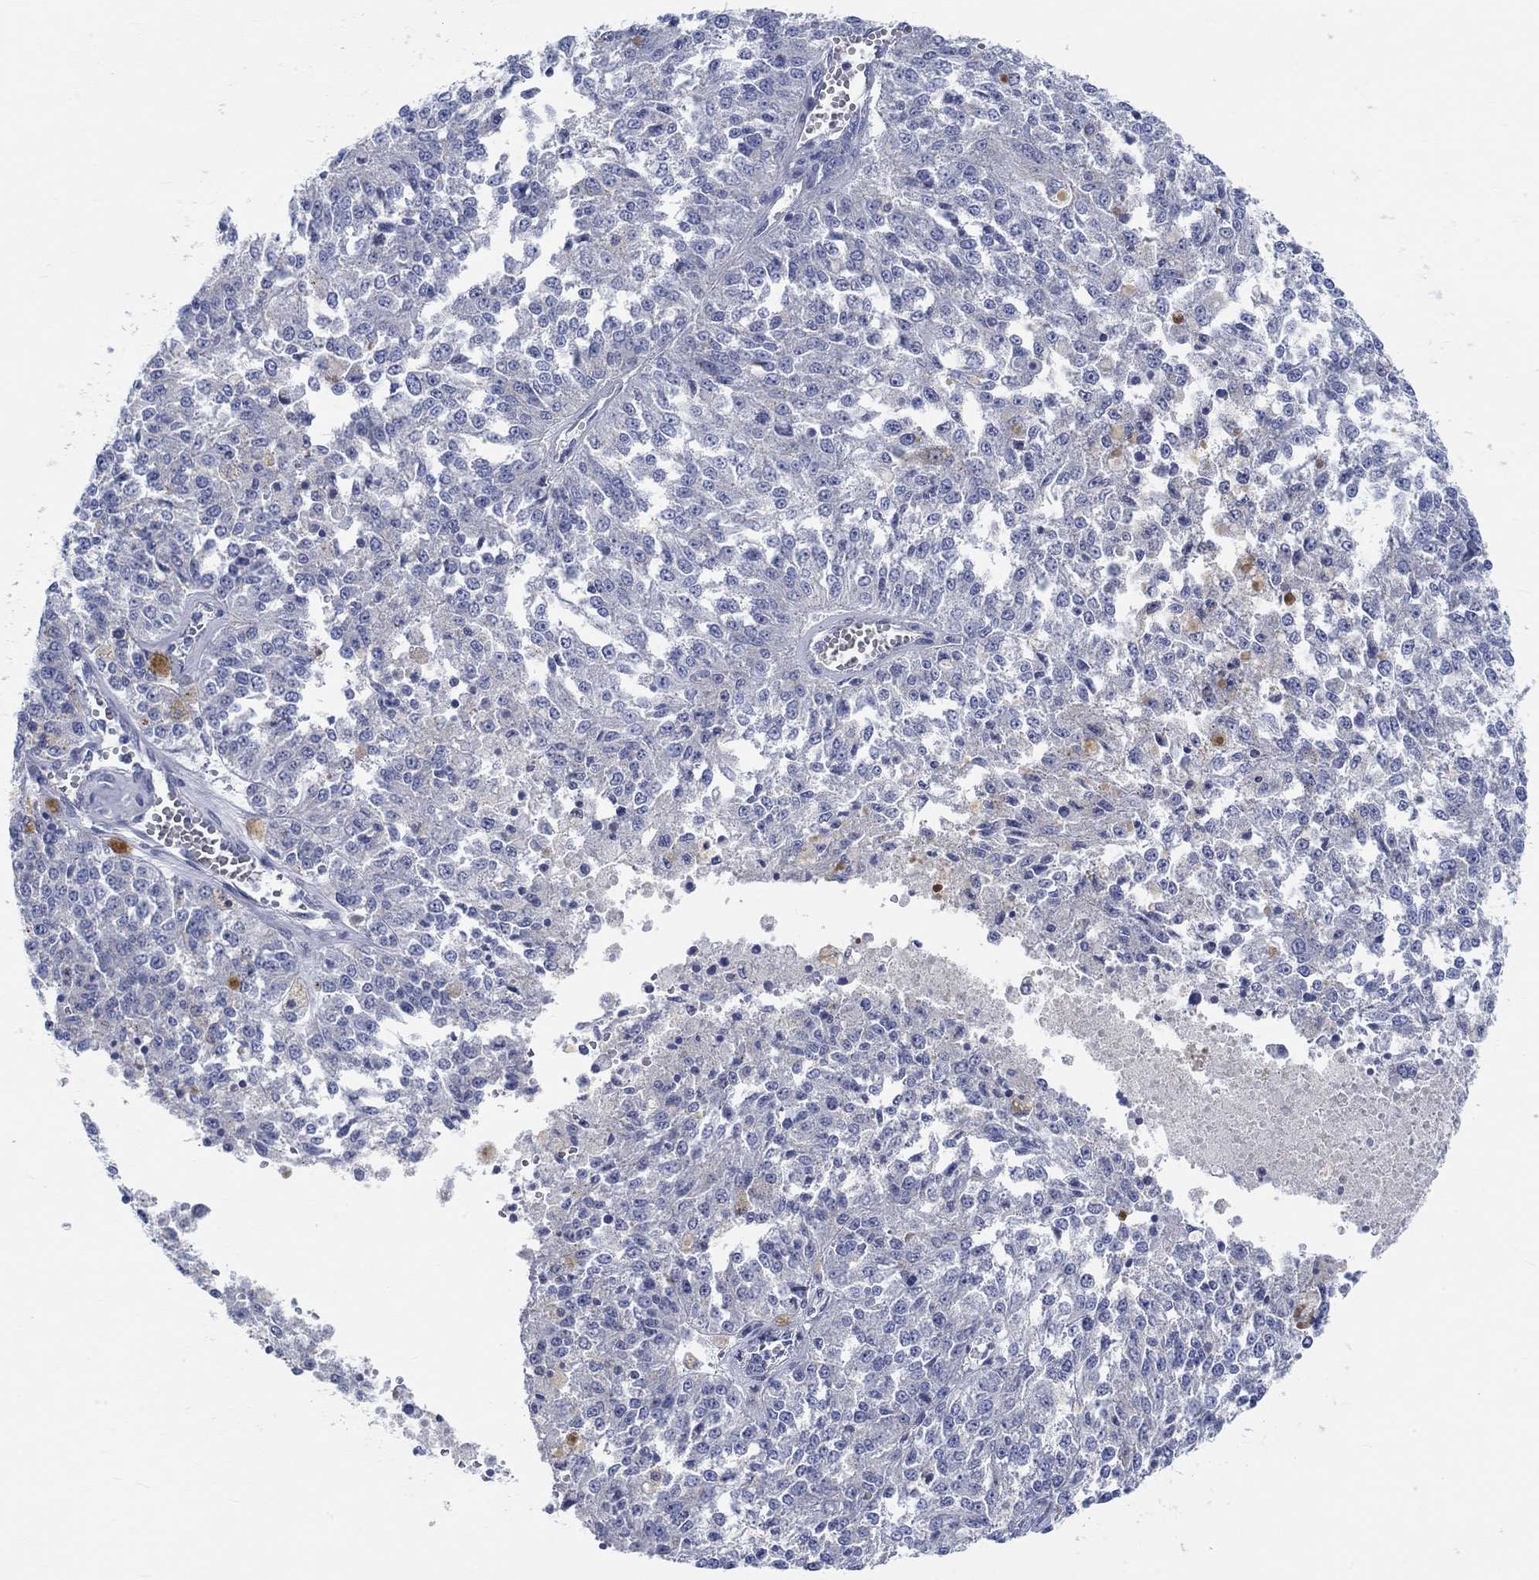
{"staining": {"intensity": "negative", "quantity": "none", "location": "none"}, "tissue": "melanoma", "cell_type": "Tumor cells", "image_type": "cancer", "snomed": [{"axis": "morphology", "description": "Malignant melanoma, Metastatic site"}, {"axis": "topography", "description": "Lymph node"}], "caption": "Malignant melanoma (metastatic site) stained for a protein using immunohistochemistry (IHC) displays no positivity tumor cells.", "gene": "NAV3", "patient": {"sex": "female", "age": 64}}